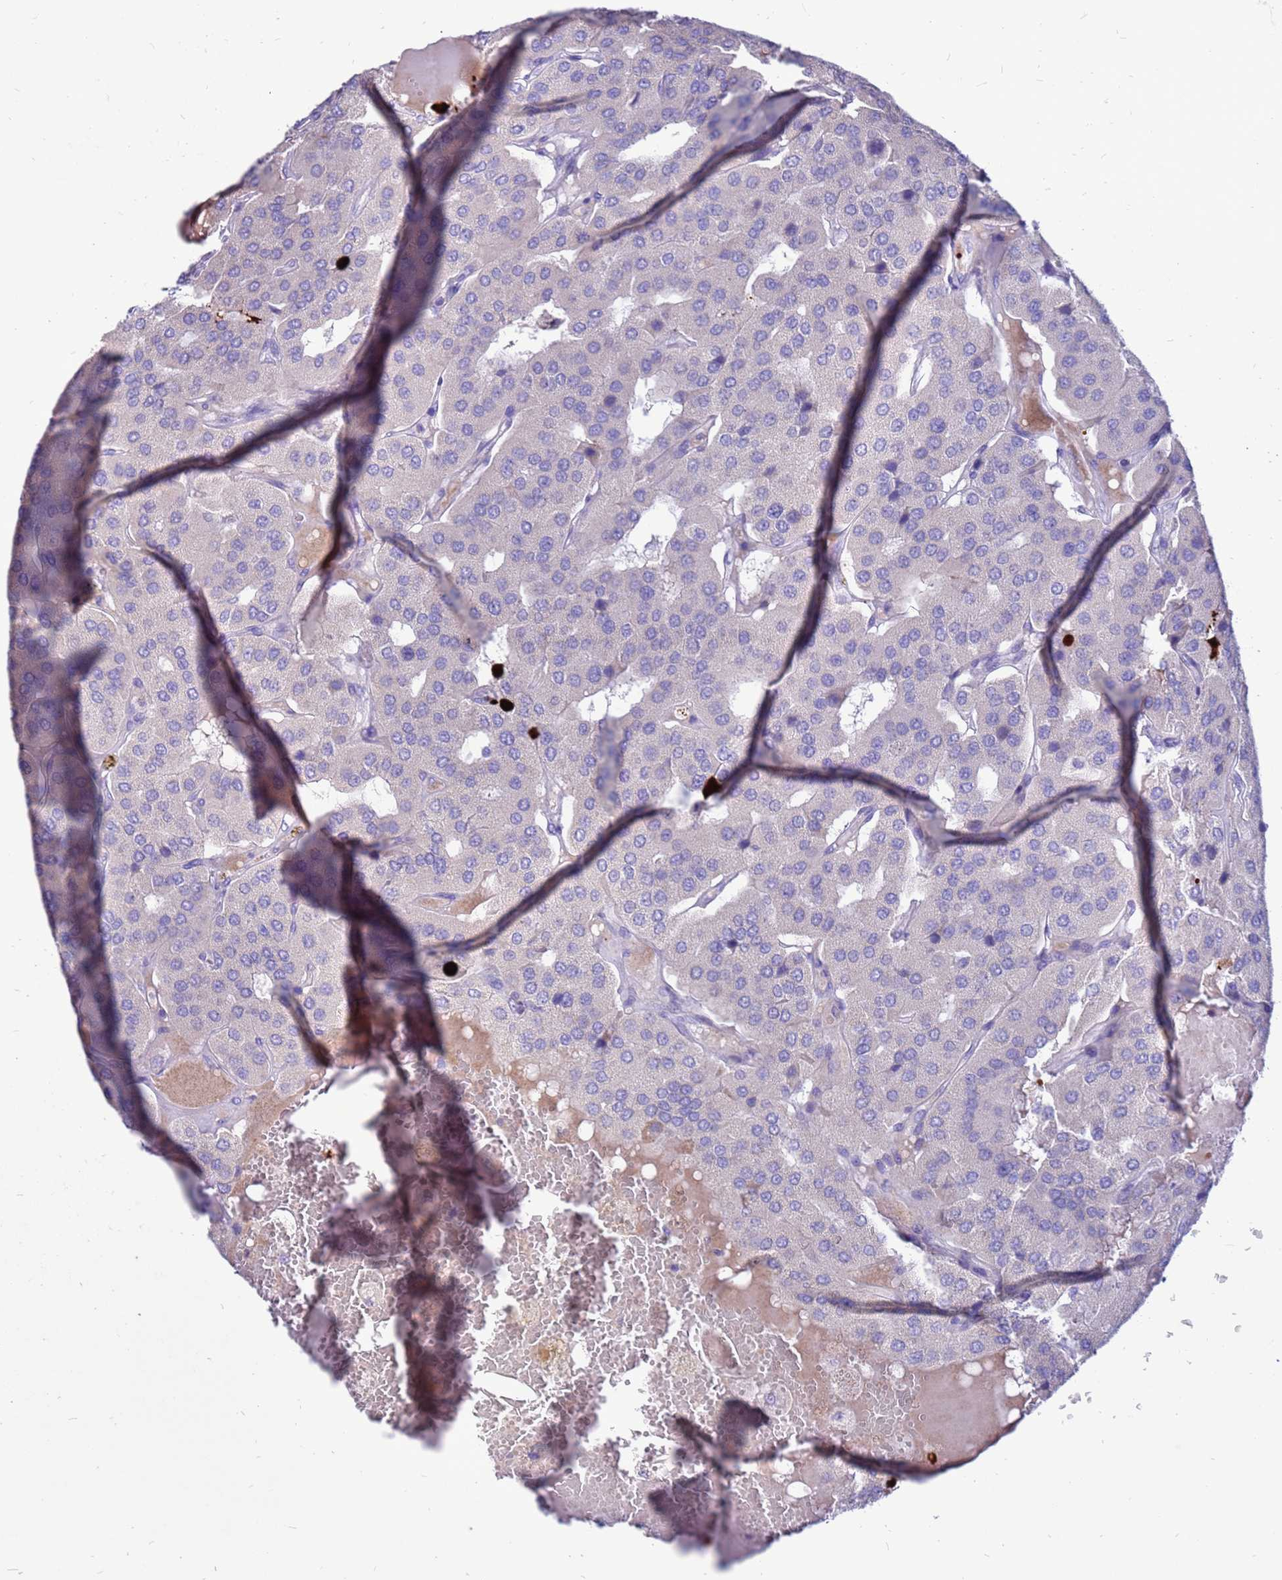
{"staining": {"intensity": "negative", "quantity": "none", "location": "none"}, "tissue": "parathyroid gland", "cell_type": "Glandular cells", "image_type": "normal", "snomed": [{"axis": "morphology", "description": "Normal tissue, NOS"}, {"axis": "morphology", "description": "Adenoma, NOS"}, {"axis": "topography", "description": "Parathyroid gland"}], "caption": "Immunohistochemistry (IHC) of normal human parathyroid gland demonstrates no expression in glandular cells.", "gene": "PDE10A", "patient": {"sex": "female", "age": 86}}